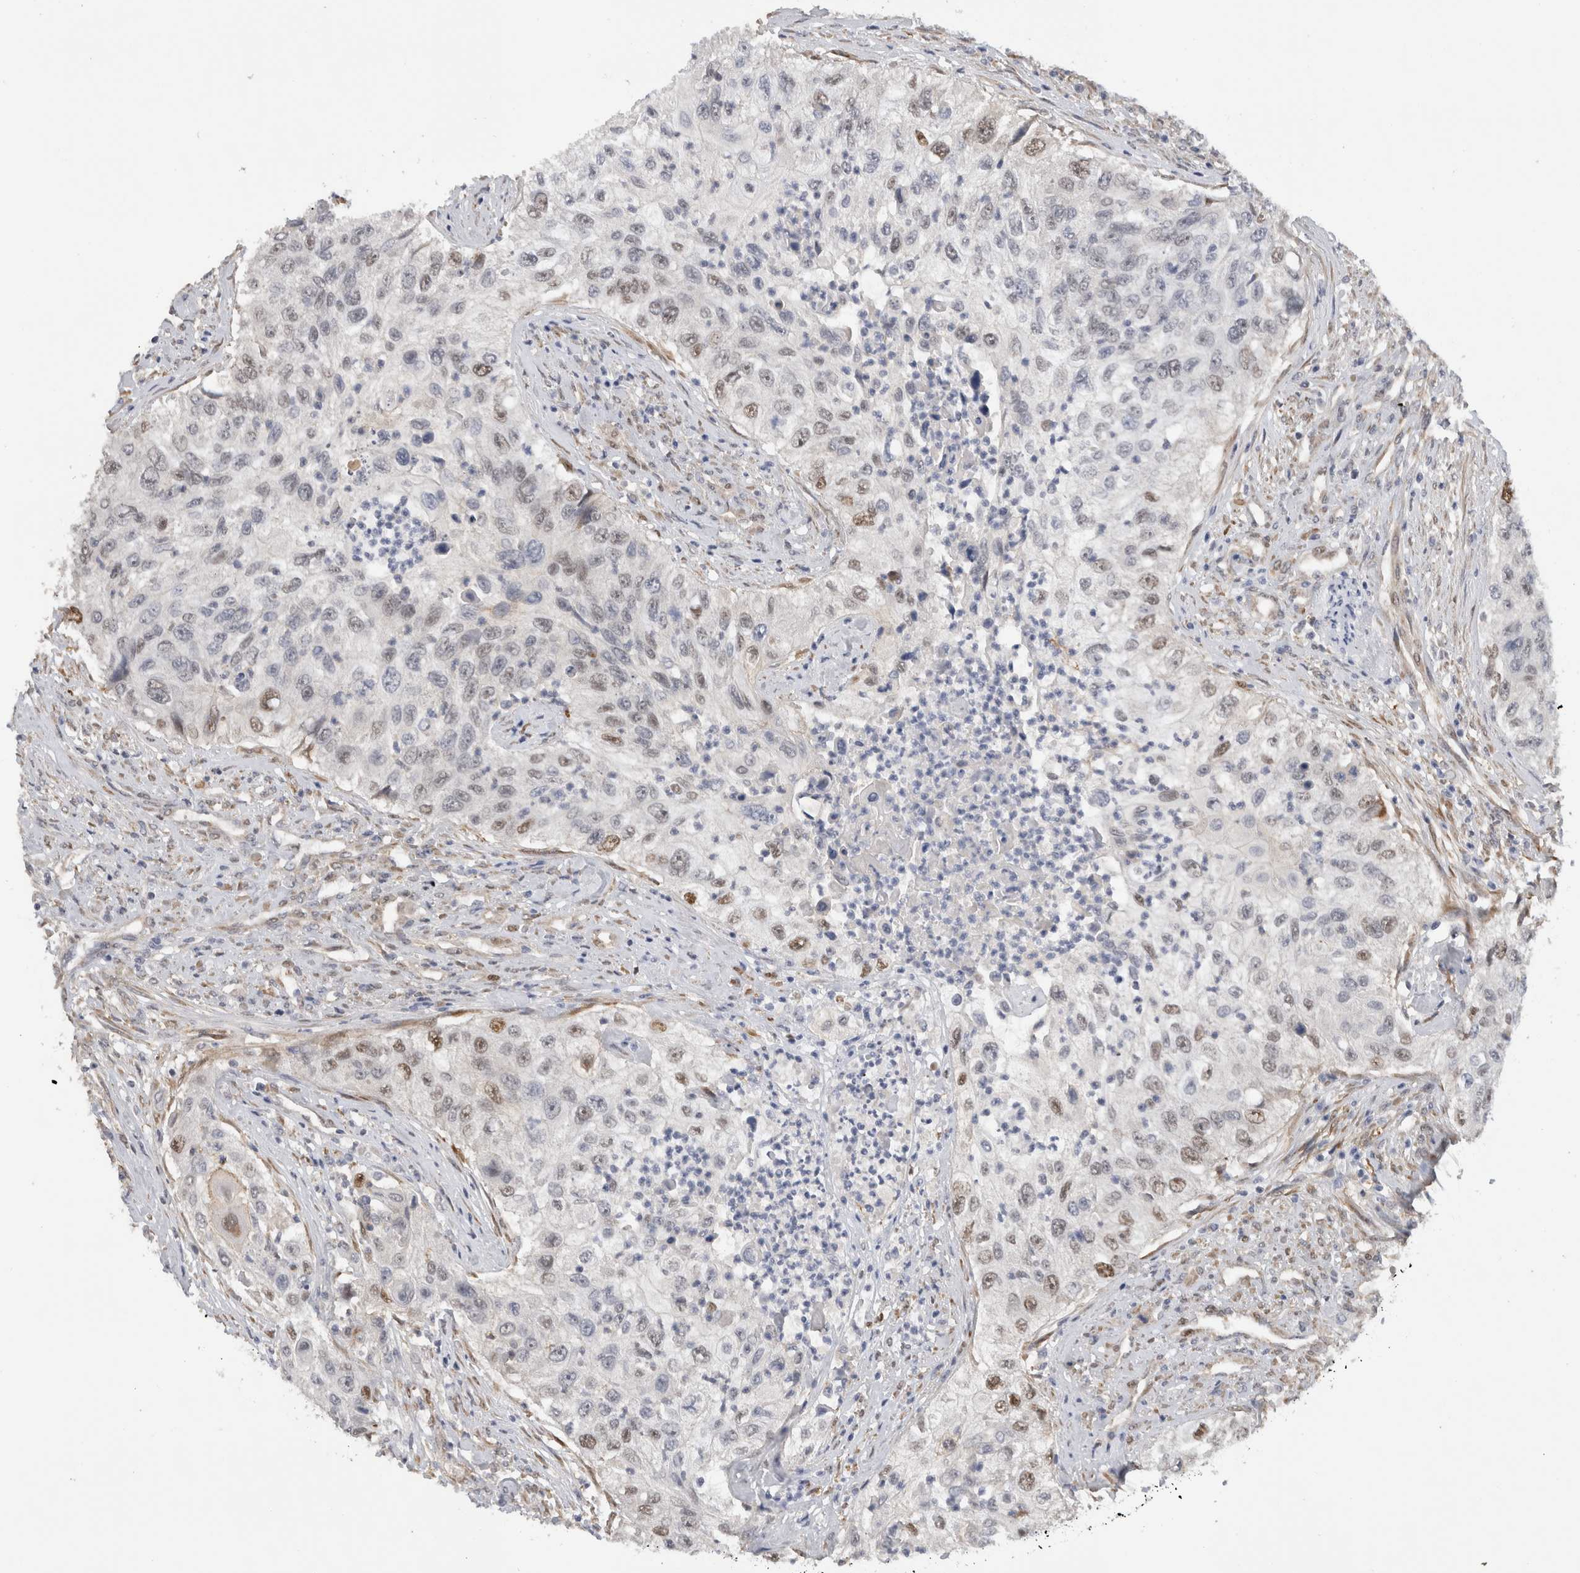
{"staining": {"intensity": "moderate", "quantity": "<25%", "location": "nuclear"}, "tissue": "urothelial cancer", "cell_type": "Tumor cells", "image_type": "cancer", "snomed": [{"axis": "morphology", "description": "Urothelial carcinoma, High grade"}, {"axis": "topography", "description": "Urinary bladder"}], "caption": "Moderate nuclear positivity for a protein is identified in about <25% of tumor cells of urothelial cancer using immunohistochemistry (IHC).", "gene": "DYRK2", "patient": {"sex": "female", "age": 60}}